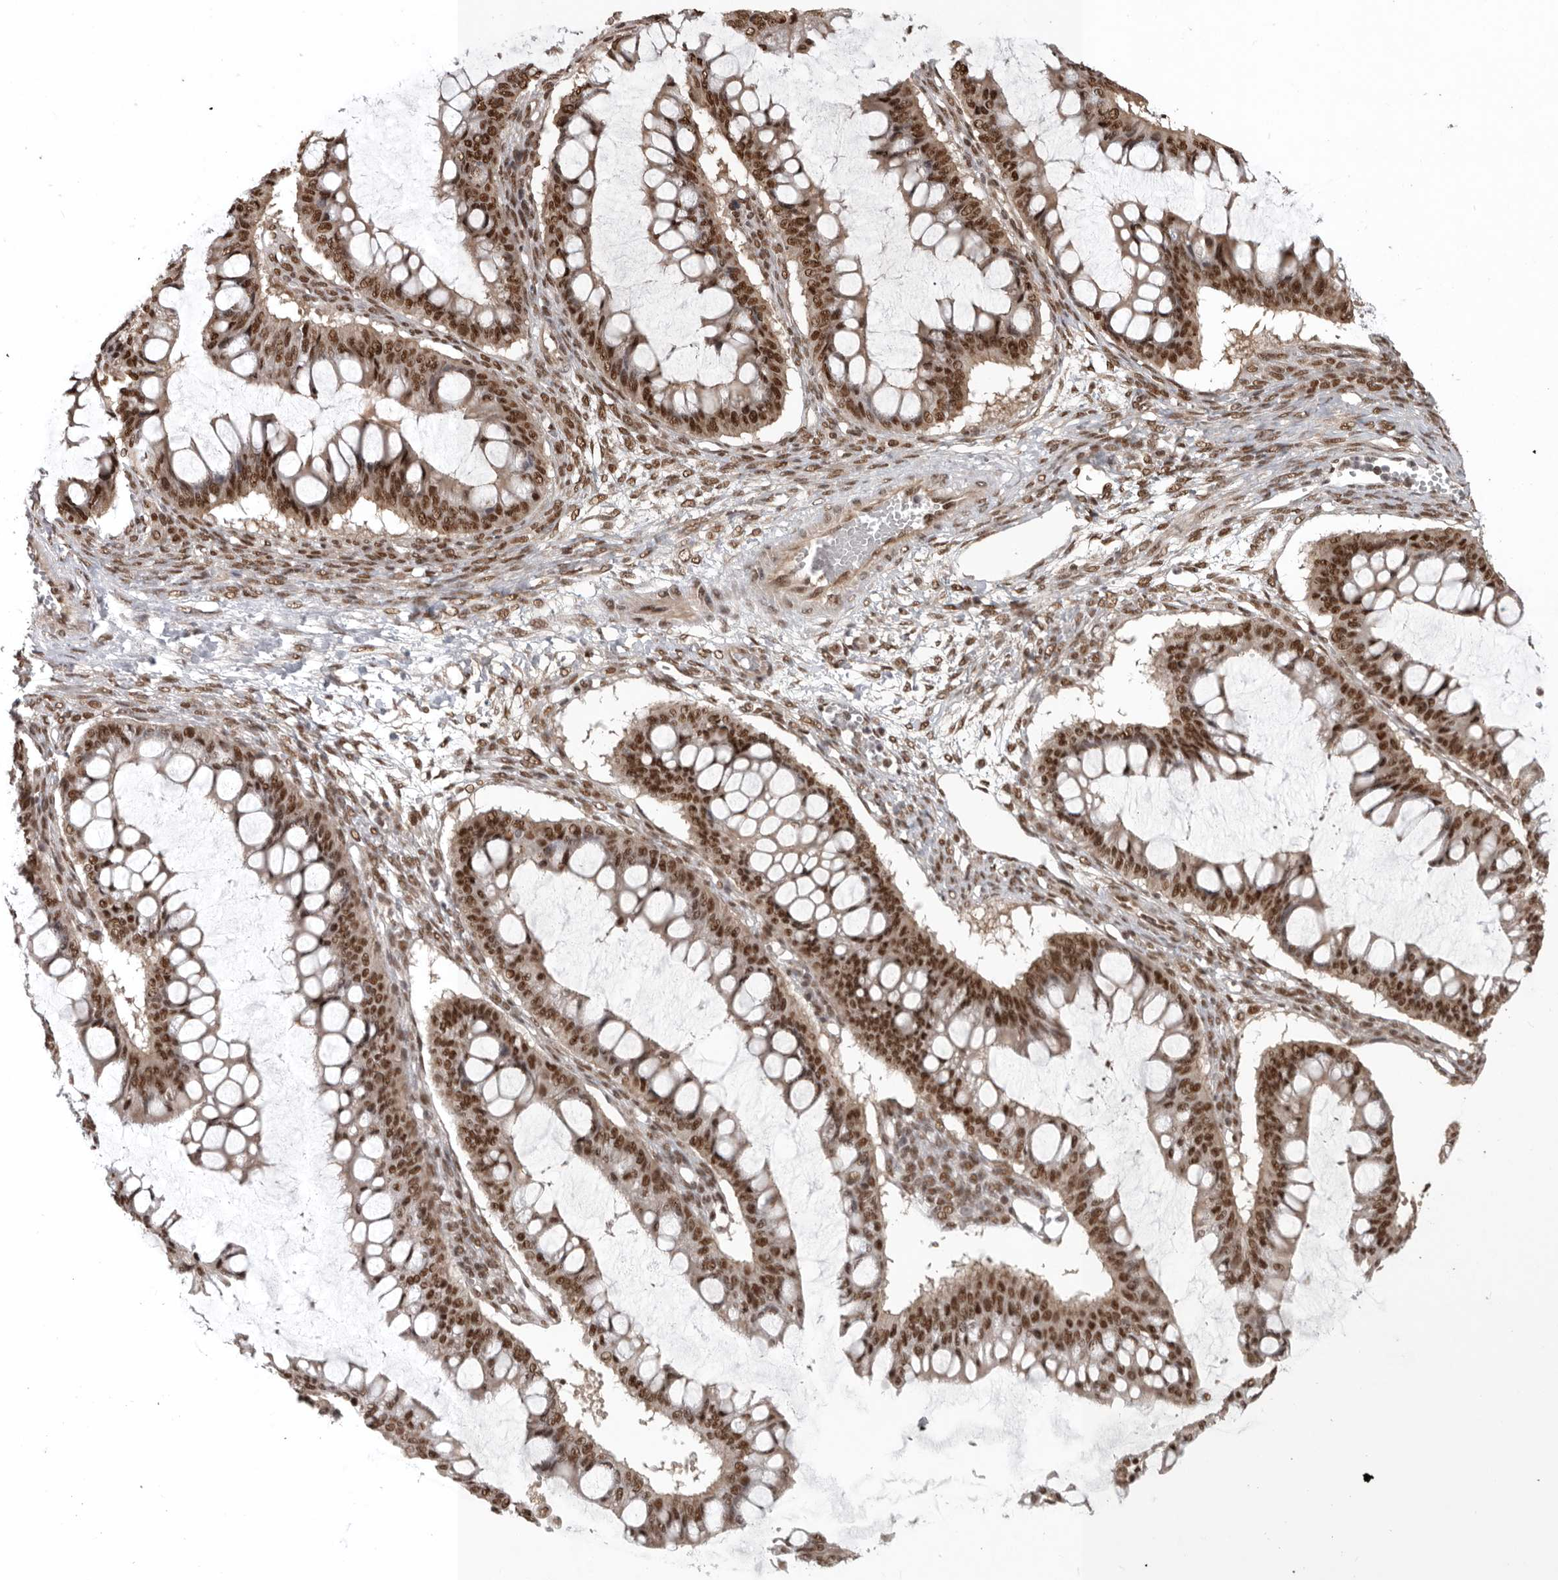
{"staining": {"intensity": "strong", "quantity": ">75%", "location": "nuclear"}, "tissue": "ovarian cancer", "cell_type": "Tumor cells", "image_type": "cancer", "snomed": [{"axis": "morphology", "description": "Cystadenocarcinoma, mucinous, NOS"}, {"axis": "topography", "description": "Ovary"}], "caption": "Mucinous cystadenocarcinoma (ovarian) stained for a protein (brown) exhibits strong nuclear positive expression in about >75% of tumor cells.", "gene": "CBLL1", "patient": {"sex": "female", "age": 73}}